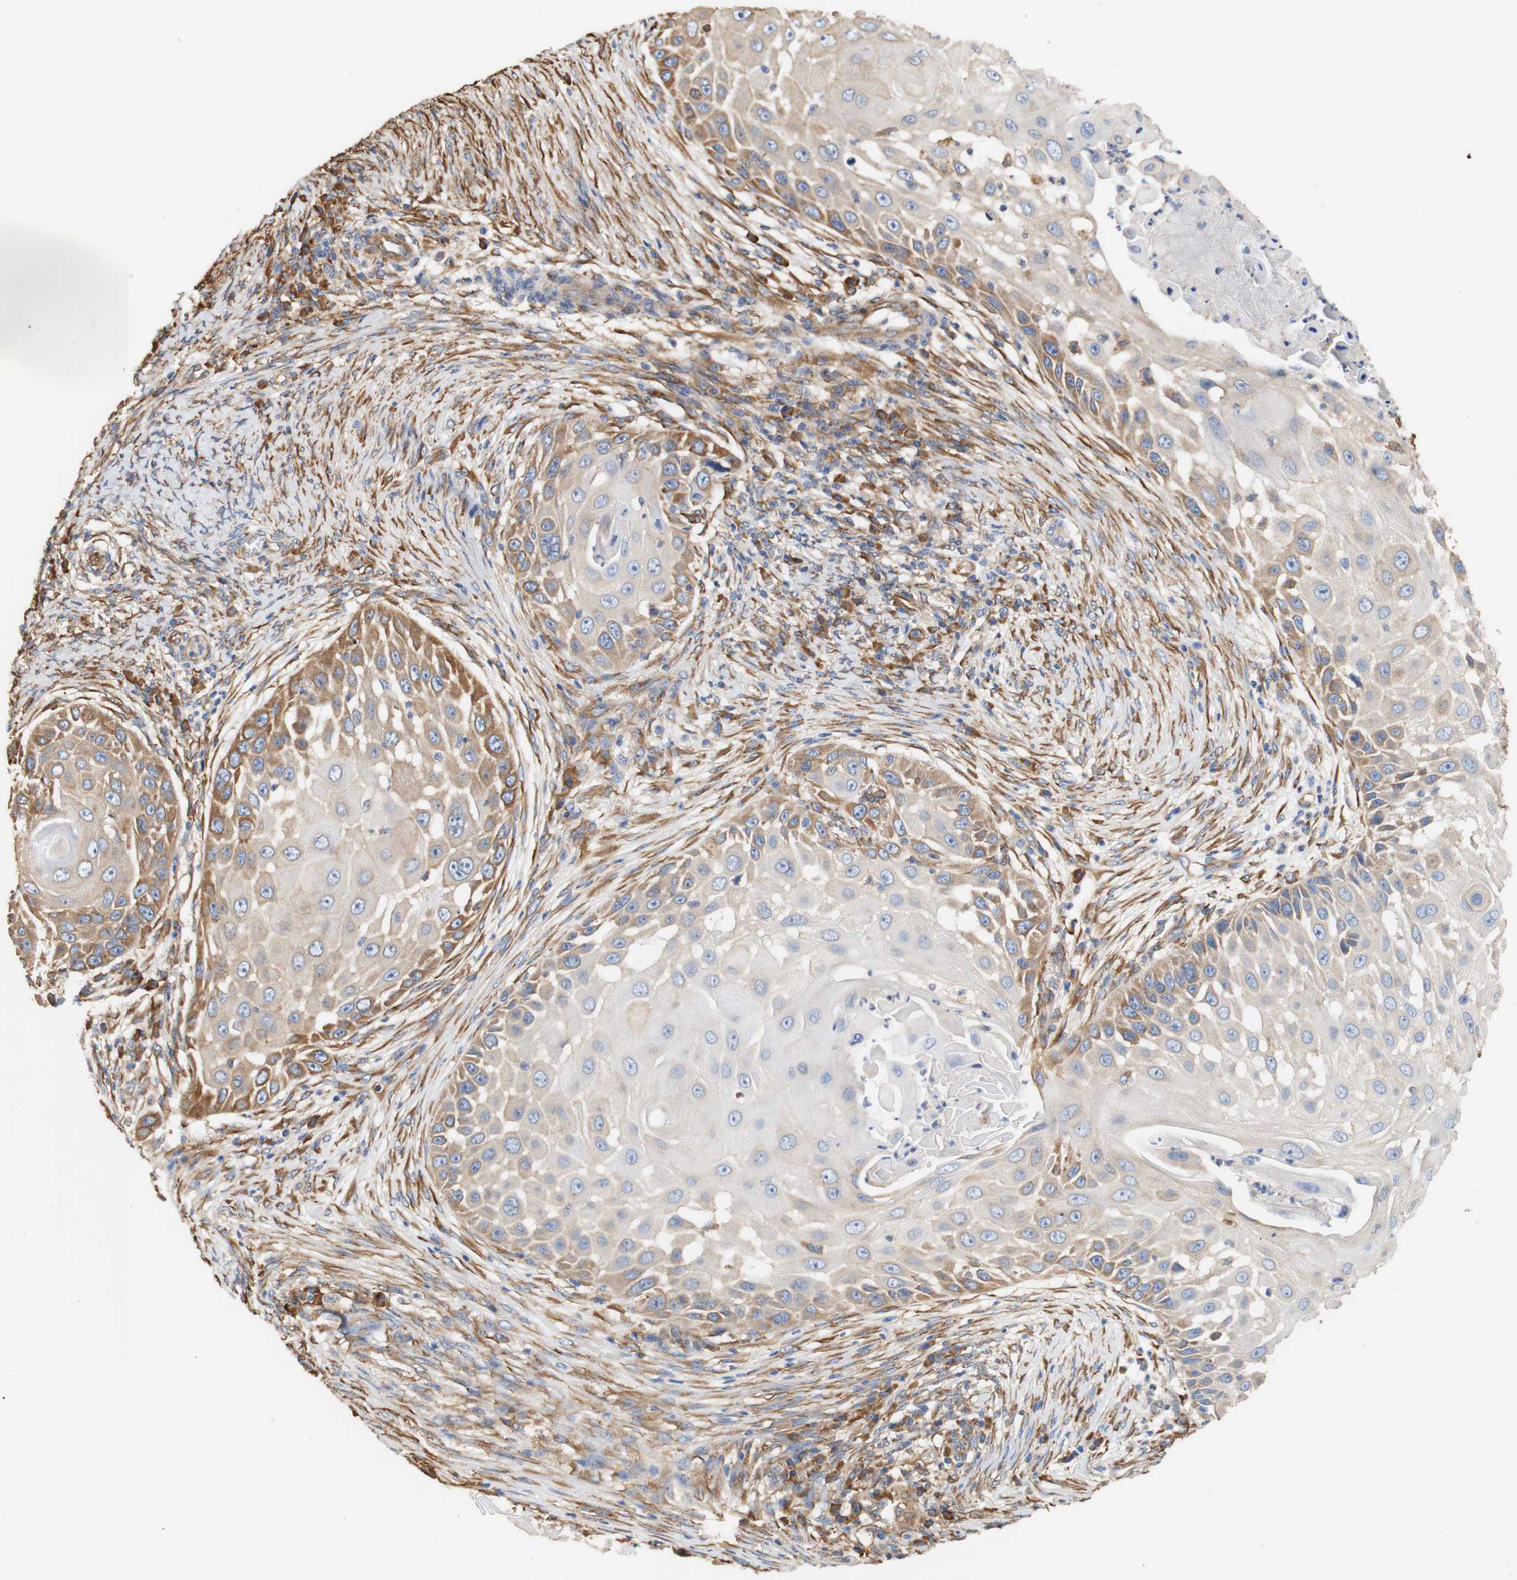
{"staining": {"intensity": "moderate", "quantity": "<25%", "location": "cytoplasmic/membranous"}, "tissue": "skin cancer", "cell_type": "Tumor cells", "image_type": "cancer", "snomed": [{"axis": "morphology", "description": "Squamous cell carcinoma, NOS"}, {"axis": "topography", "description": "Skin"}], "caption": "Immunohistochemical staining of skin squamous cell carcinoma demonstrates low levels of moderate cytoplasmic/membranous staining in approximately <25% of tumor cells.", "gene": "EIF2AK4", "patient": {"sex": "female", "age": 44}}